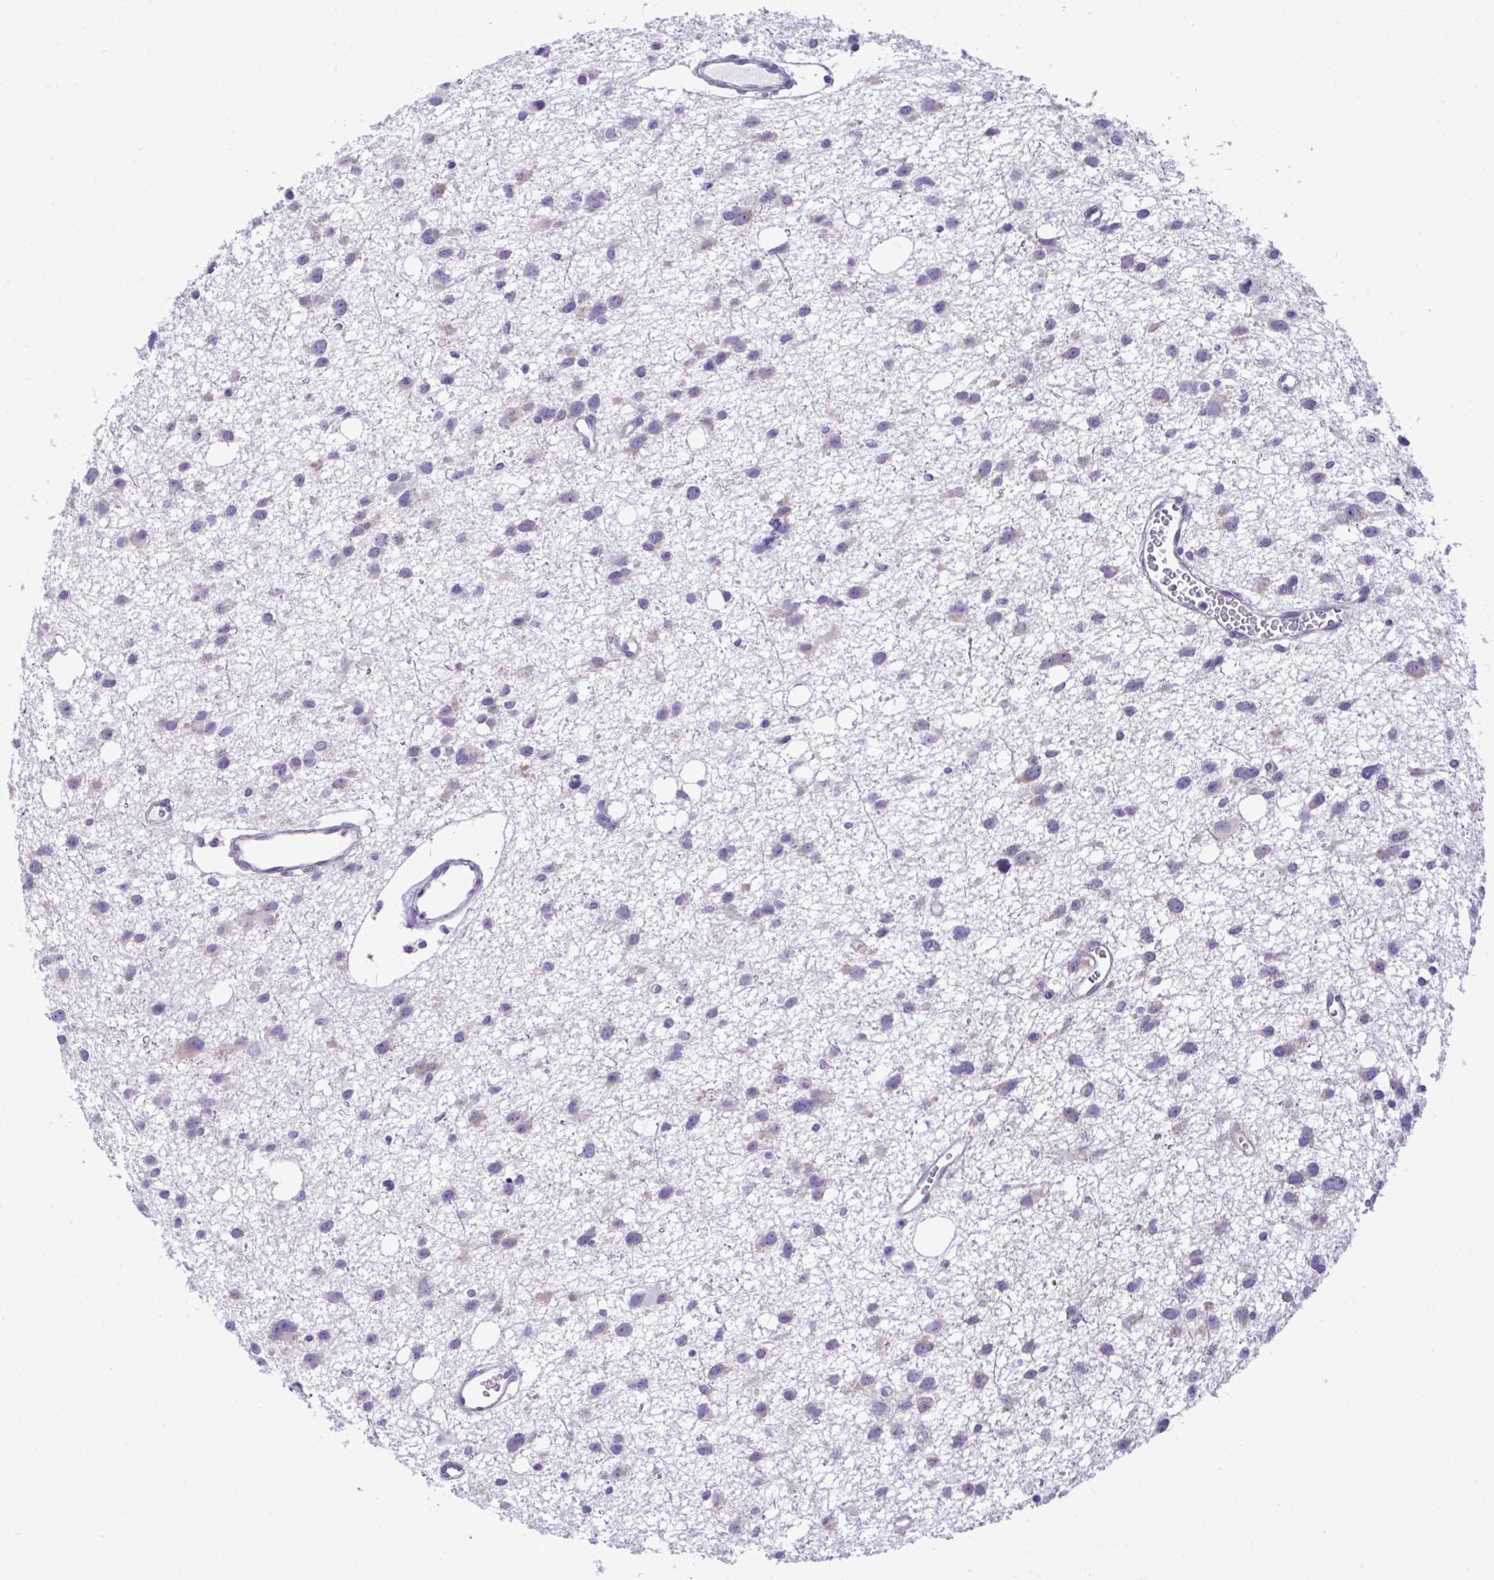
{"staining": {"intensity": "negative", "quantity": "none", "location": "none"}, "tissue": "glioma", "cell_type": "Tumor cells", "image_type": "cancer", "snomed": [{"axis": "morphology", "description": "Glioma, malignant, High grade"}, {"axis": "topography", "description": "Brain"}], "caption": "A high-resolution histopathology image shows IHC staining of glioma, which exhibits no significant staining in tumor cells.", "gene": "RPL7", "patient": {"sex": "male", "age": 23}}